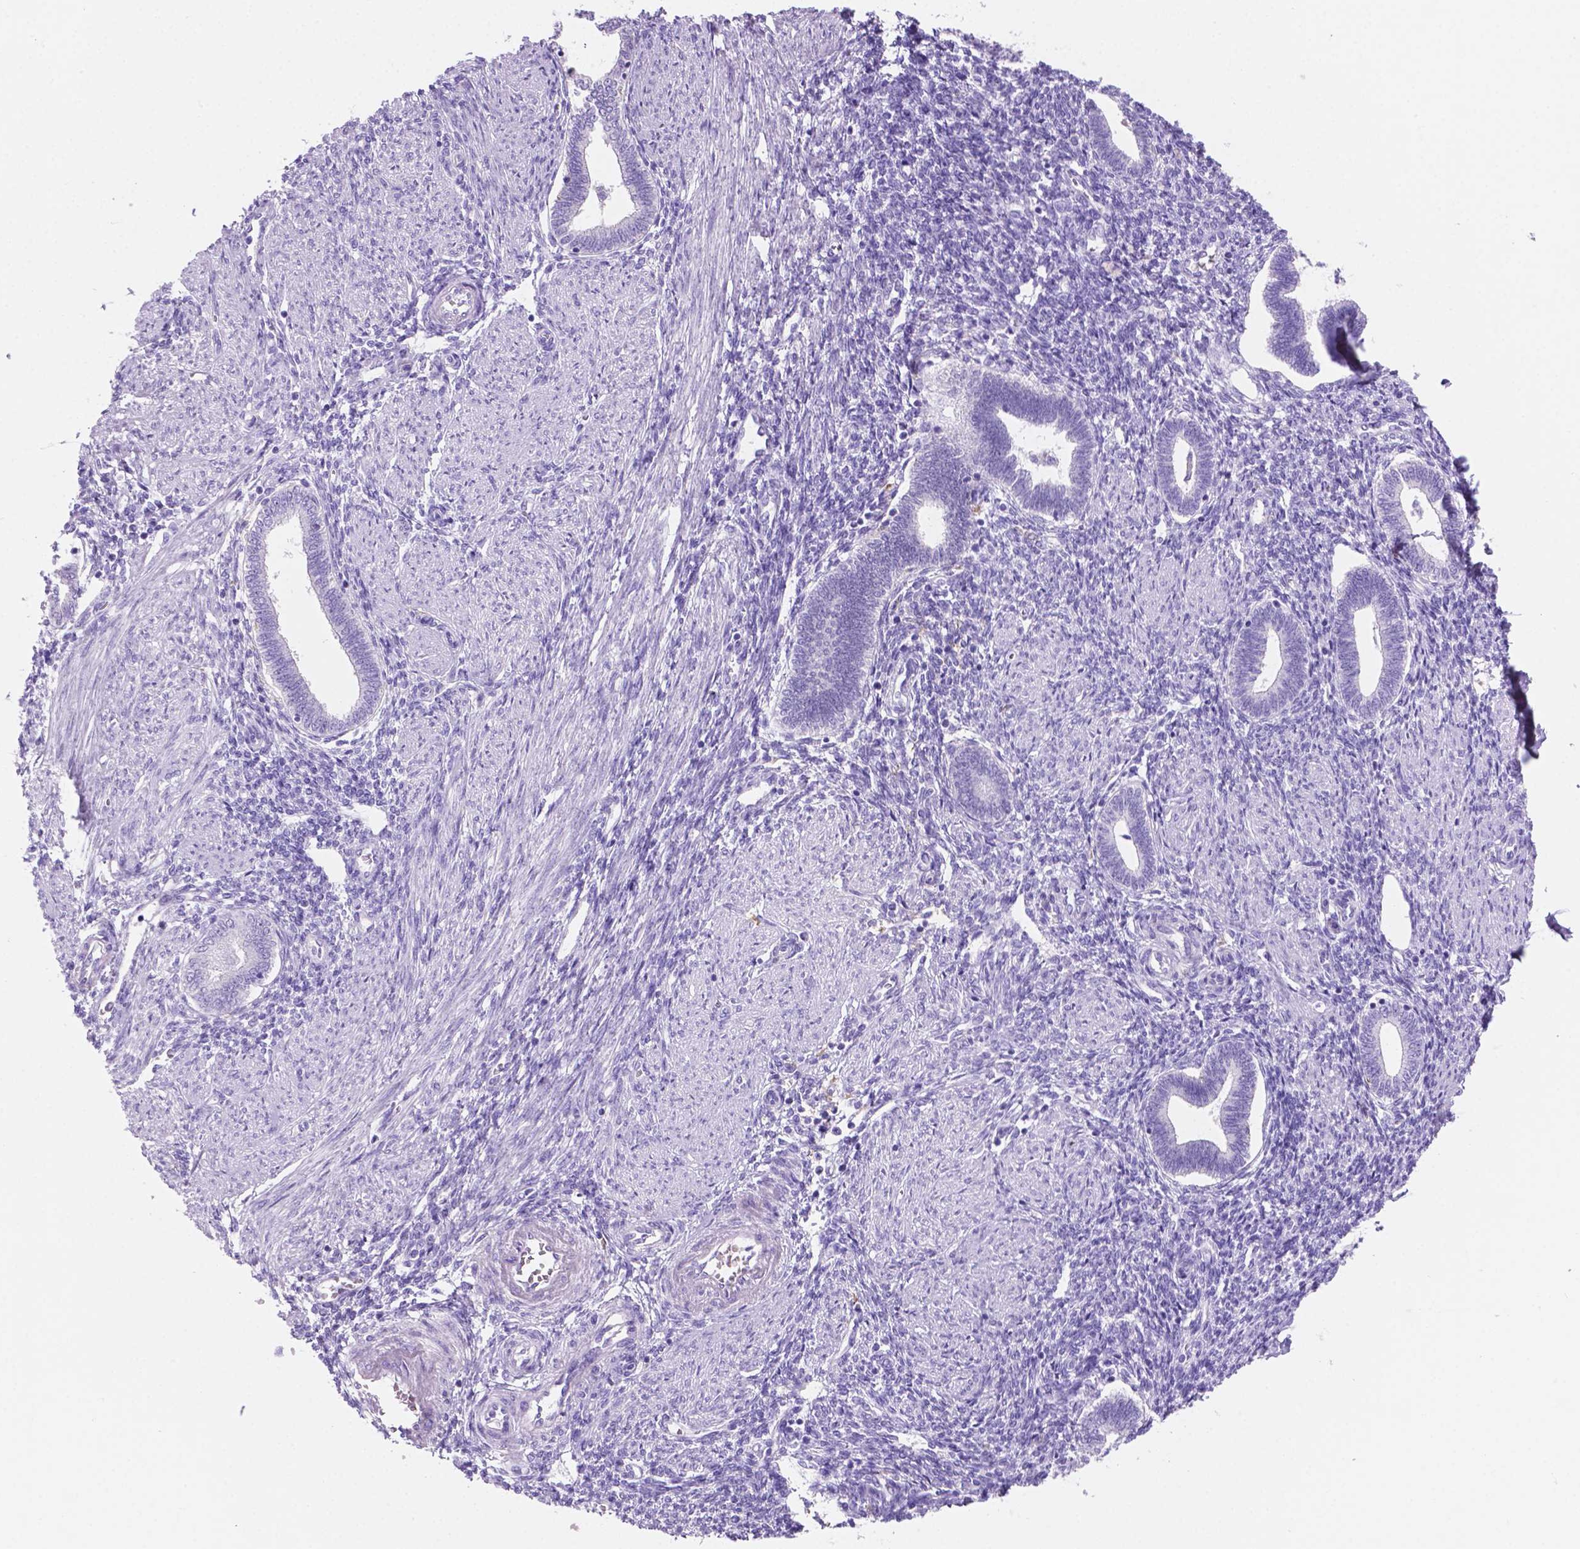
{"staining": {"intensity": "negative", "quantity": "none", "location": "none"}, "tissue": "endometrium", "cell_type": "Cells in endometrial stroma", "image_type": "normal", "snomed": [{"axis": "morphology", "description": "Normal tissue, NOS"}, {"axis": "topography", "description": "Endometrium"}], "caption": "This is a micrograph of immunohistochemistry staining of benign endometrium, which shows no expression in cells in endometrial stroma. (DAB immunohistochemistry with hematoxylin counter stain).", "gene": "GRIN2B", "patient": {"sex": "female", "age": 42}}